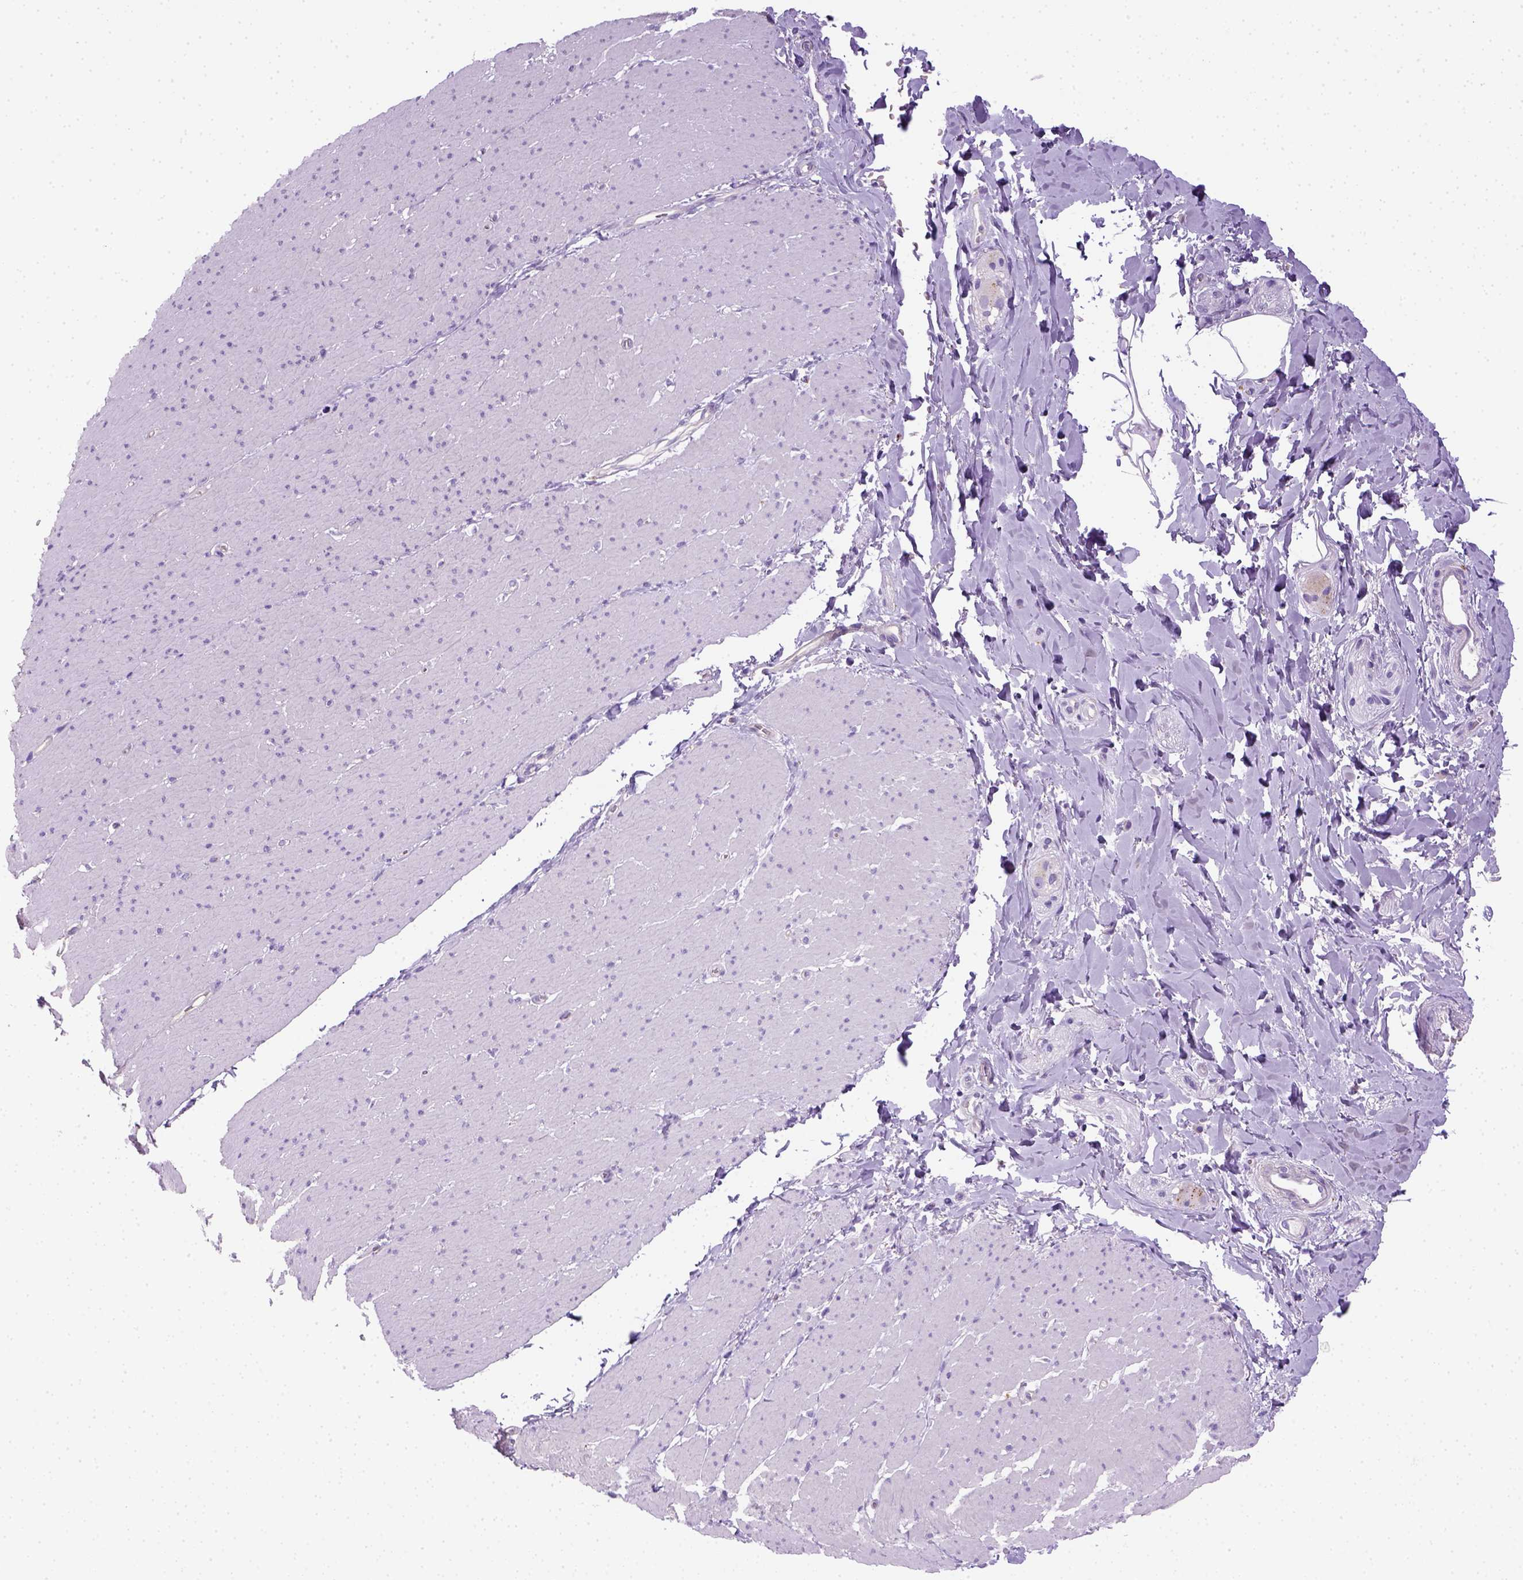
{"staining": {"intensity": "negative", "quantity": "none", "location": "none"}, "tissue": "smooth muscle", "cell_type": "Smooth muscle cells", "image_type": "normal", "snomed": [{"axis": "morphology", "description": "Normal tissue, NOS"}, {"axis": "topography", "description": "Smooth muscle"}, {"axis": "topography", "description": "Rectum"}], "caption": "This is an IHC histopathology image of normal smooth muscle. There is no expression in smooth muscle cells.", "gene": "KRT71", "patient": {"sex": "male", "age": 53}}